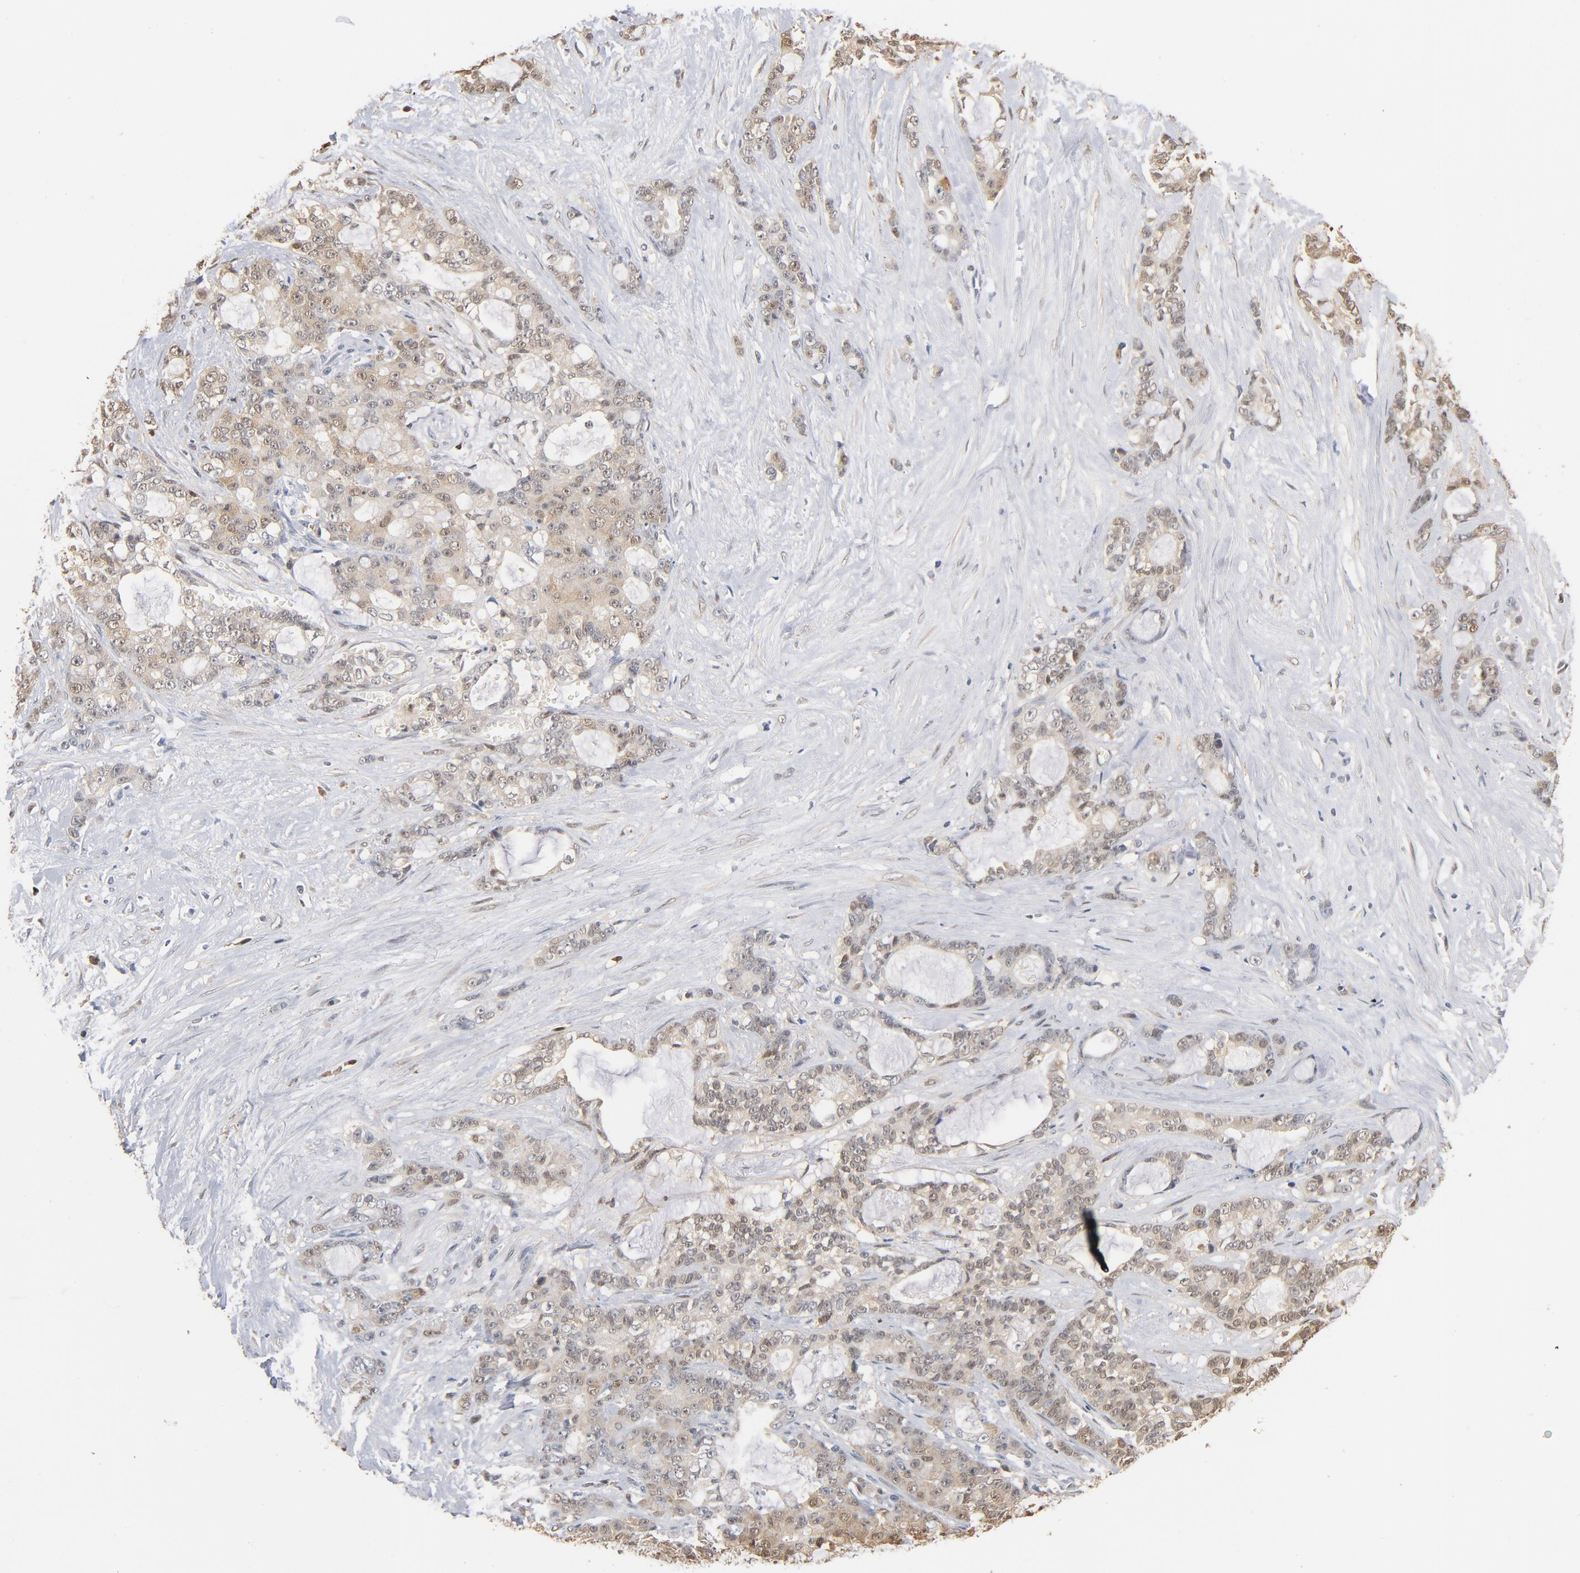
{"staining": {"intensity": "moderate", "quantity": "25%-75%", "location": "cytoplasmic/membranous"}, "tissue": "pancreatic cancer", "cell_type": "Tumor cells", "image_type": "cancer", "snomed": [{"axis": "morphology", "description": "Adenocarcinoma, NOS"}, {"axis": "topography", "description": "Pancreas"}], "caption": "A high-resolution photomicrograph shows immunohistochemistry (IHC) staining of pancreatic cancer (adenocarcinoma), which shows moderate cytoplasmic/membranous expression in about 25%-75% of tumor cells.", "gene": "MIF", "patient": {"sex": "female", "age": 73}}